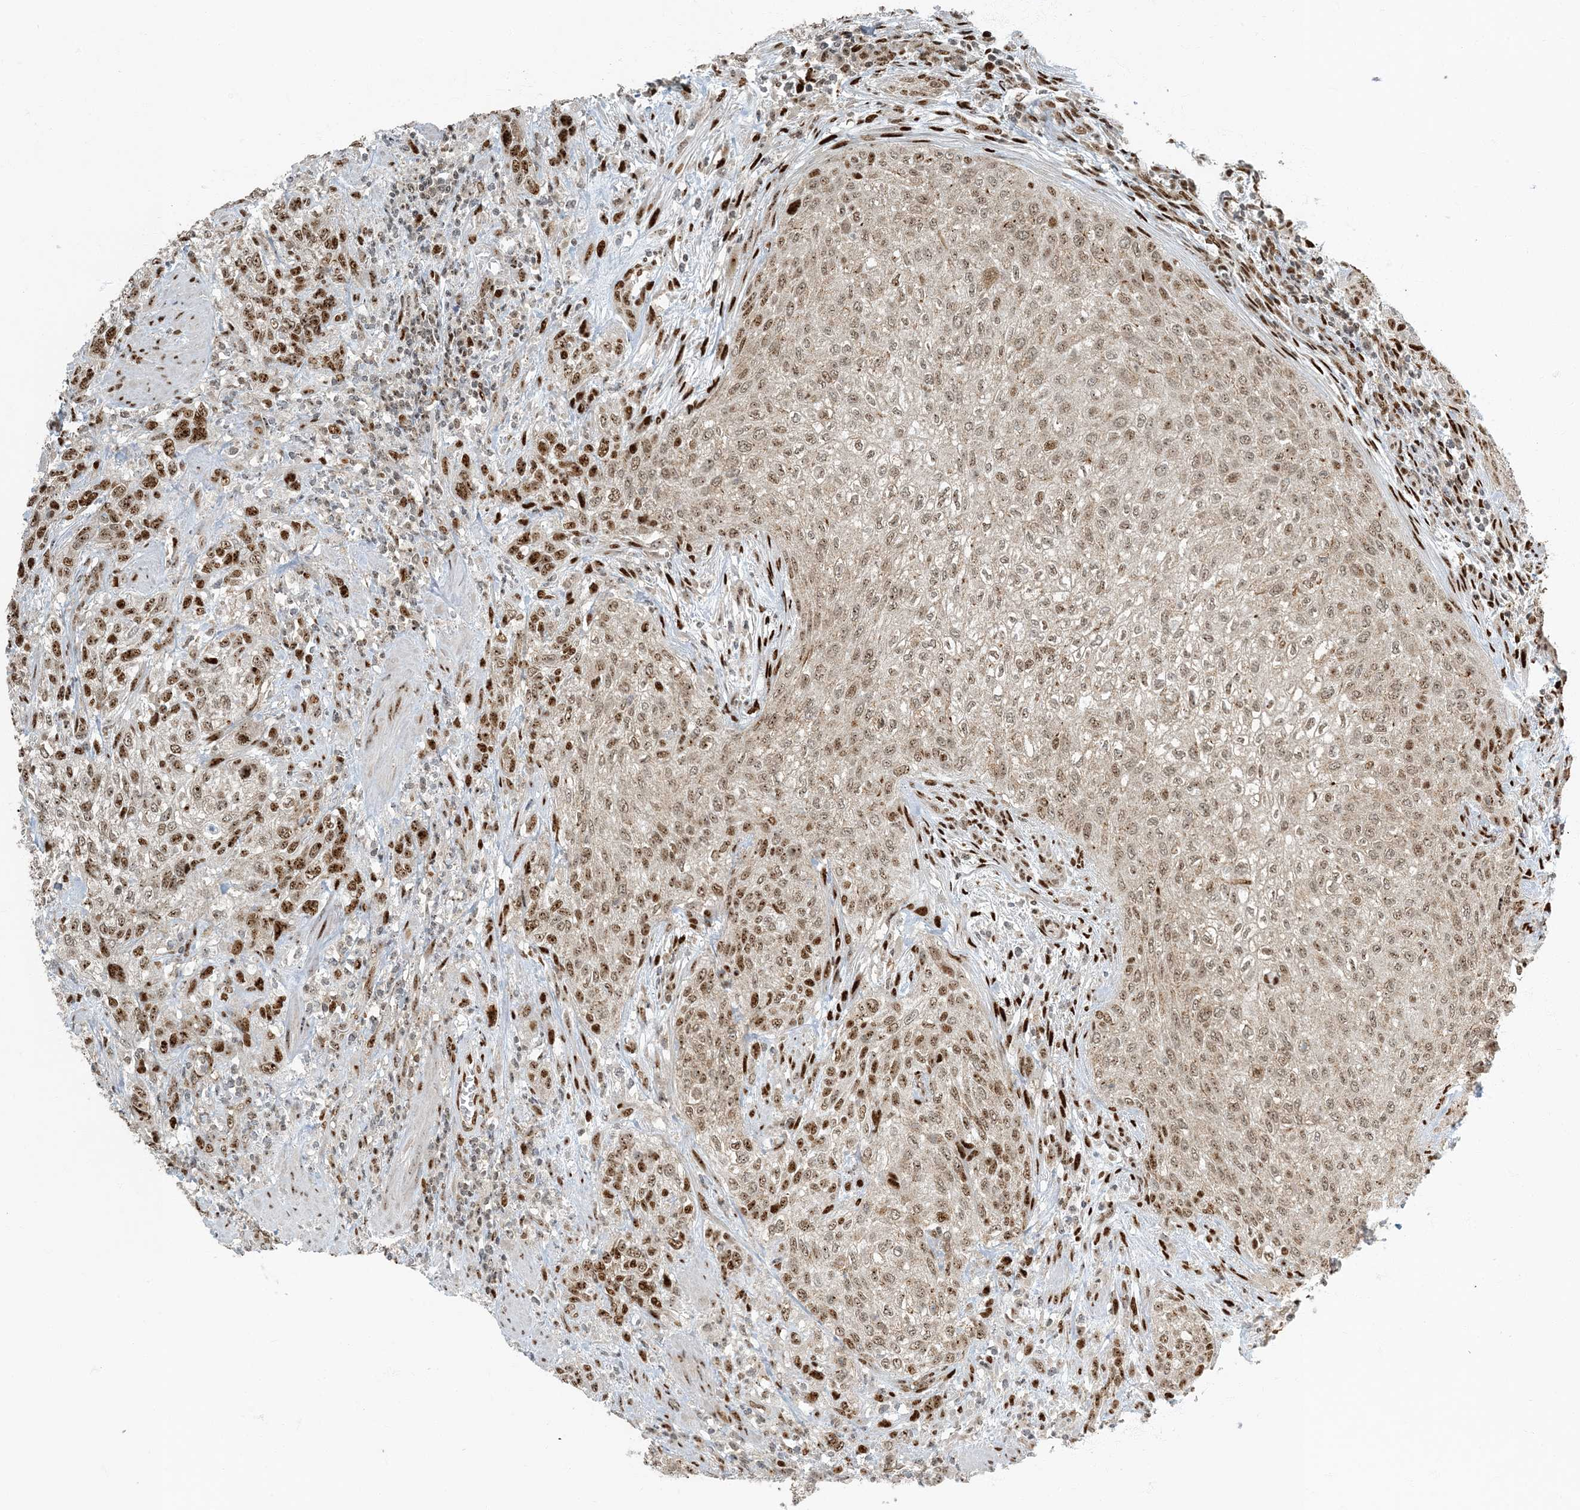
{"staining": {"intensity": "moderate", "quantity": ">75%", "location": "nuclear"}, "tissue": "urothelial cancer", "cell_type": "Tumor cells", "image_type": "cancer", "snomed": [{"axis": "morphology", "description": "Urothelial carcinoma, High grade"}, {"axis": "topography", "description": "Urinary bladder"}], "caption": "Immunohistochemistry of human urothelial carcinoma (high-grade) shows medium levels of moderate nuclear positivity in about >75% of tumor cells. The staining was performed using DAB, with brown indicating positive protein expression. Nuclei are stained blue with hematoxylin.", "gene": "MBD1", "patient": {"sex": "male", "age": 35}}